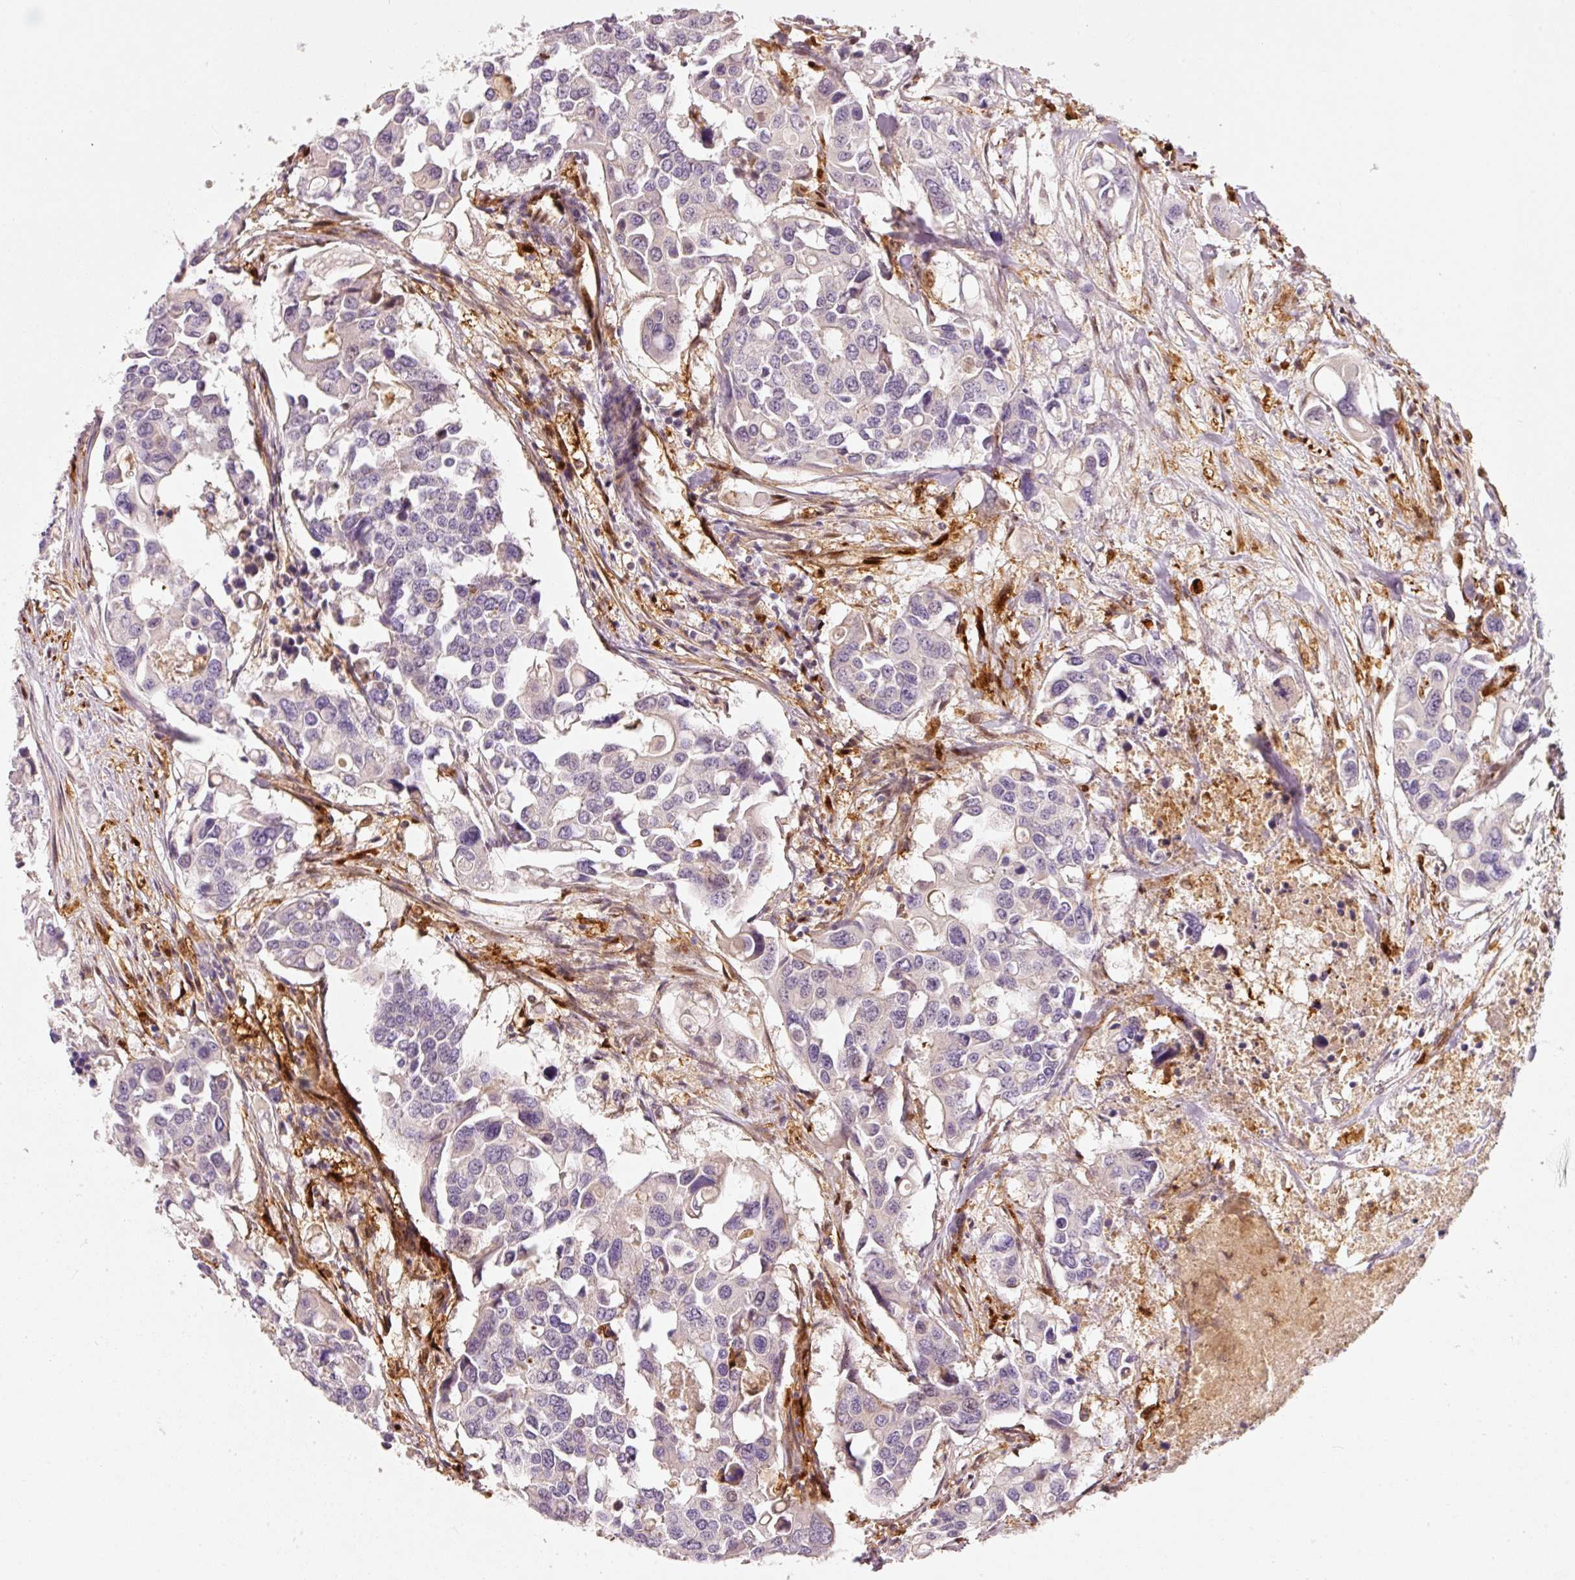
{"staining": {"intensity": "negative", "quantity": "none", "location": "none"}, "tissue": "colorectal cancer", "cell_type": "Tumor cells", "image_type": "cancer", "snomed": [{"axis": "morphology", "description": "Adenocarcinoma, NOS"}, {"axis": "topography", "description": "Colon"}], "caption": "Tumor cells are negative for protein expression in human colorectal cancer.", "gene": "IQGAP2", "patient": {"sex": "male", "age": 77}}